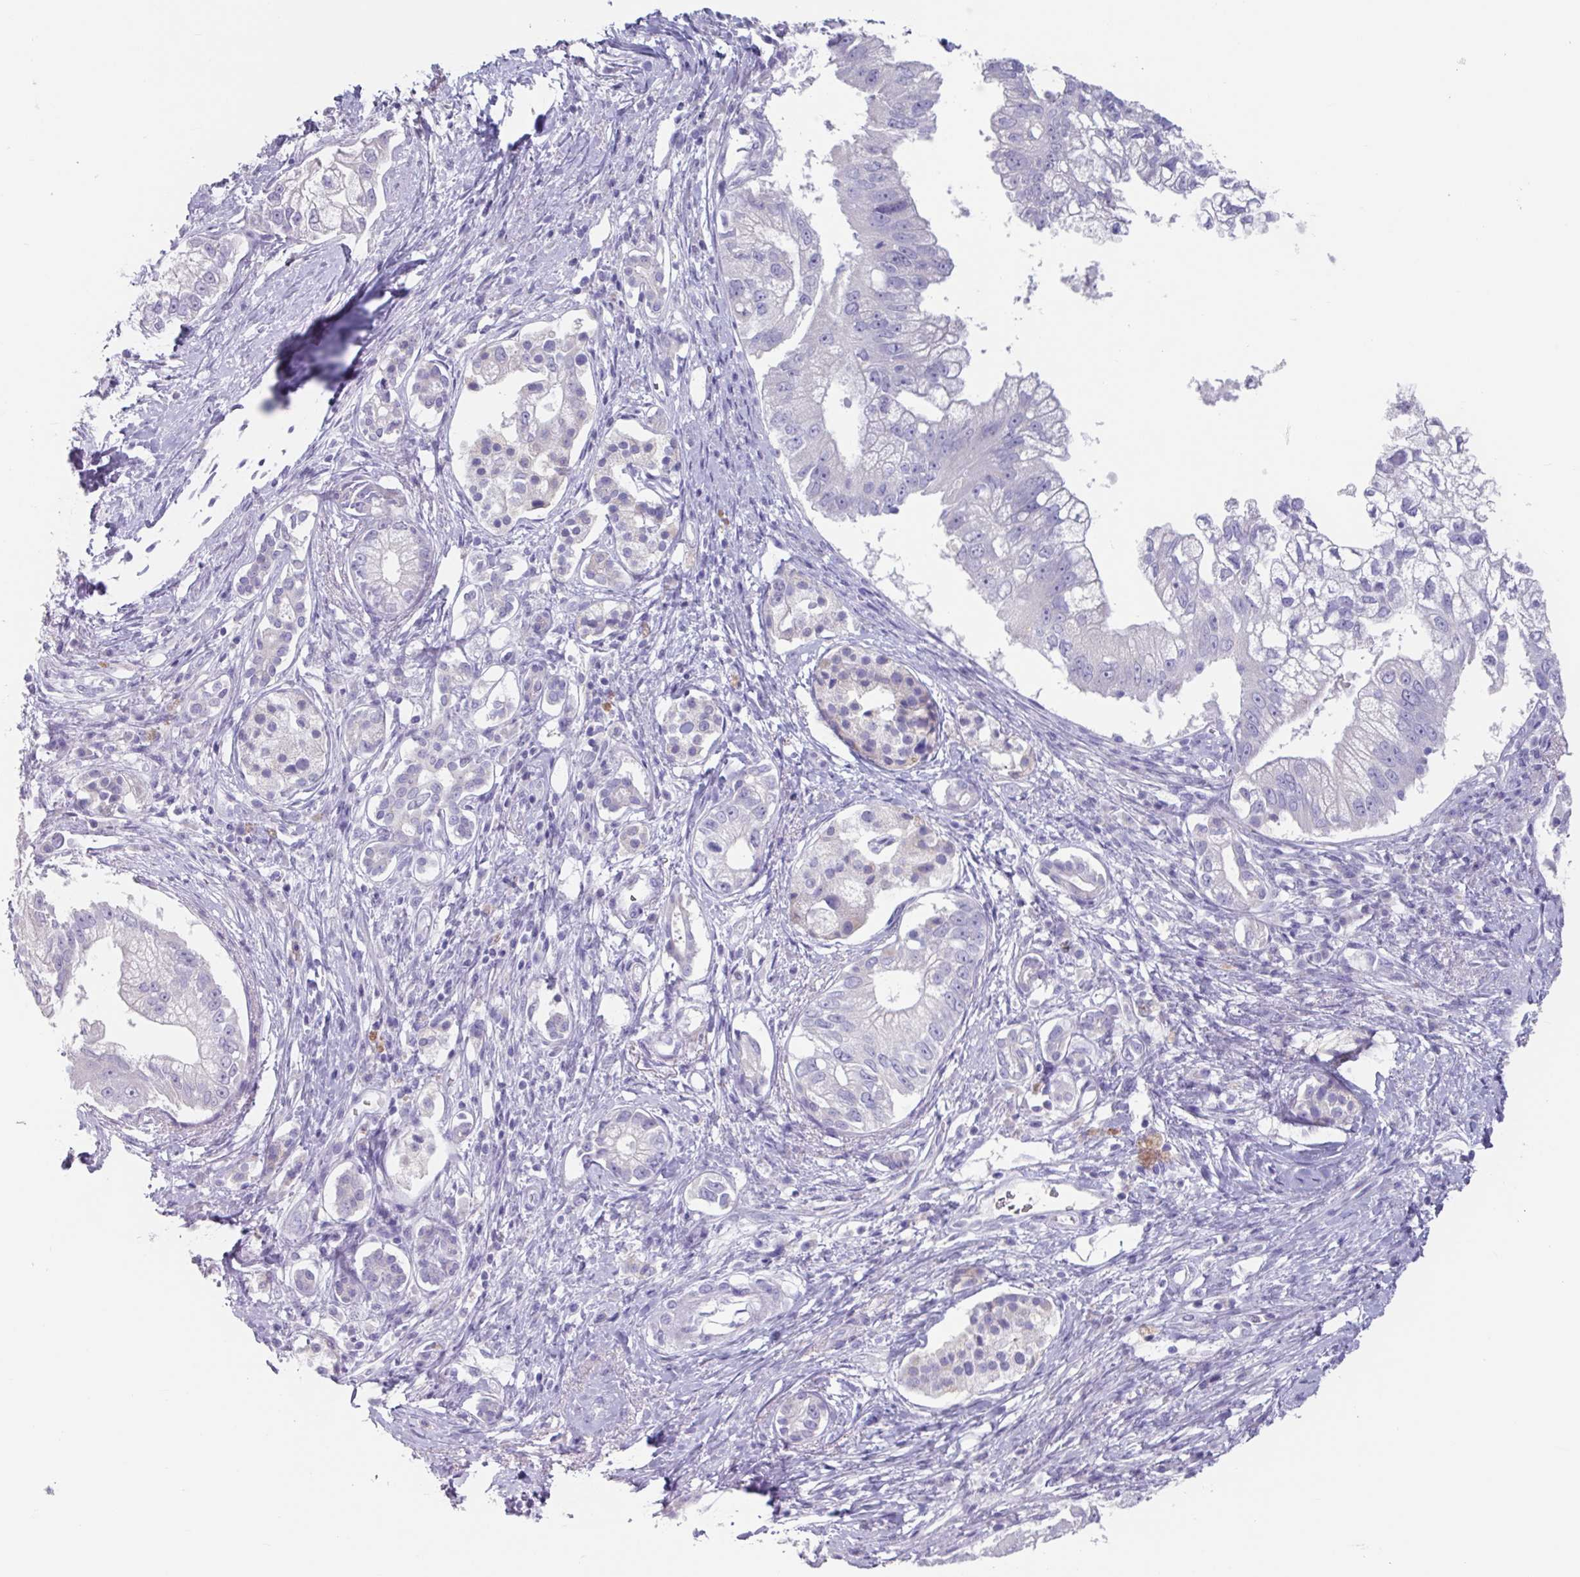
{"staining": {"intensity": "negative", "quantity": "none", "location": "none"}, "tissue": "pancreatic cancer", "cell_type": "Tumor cells", "image_type": "cancer", "snomed": [{"axis": "morphology", "description": "Adenocarcinoma, NOS"}, {"axis": "topography", "description": "Pancreas"}], "caption": "Image shows no protein expression in tumor cells of adenocarcinoma (pancreatic) tissue.", "gene": "OR2T10", "patient": {"sex": "male", "age": 70}}